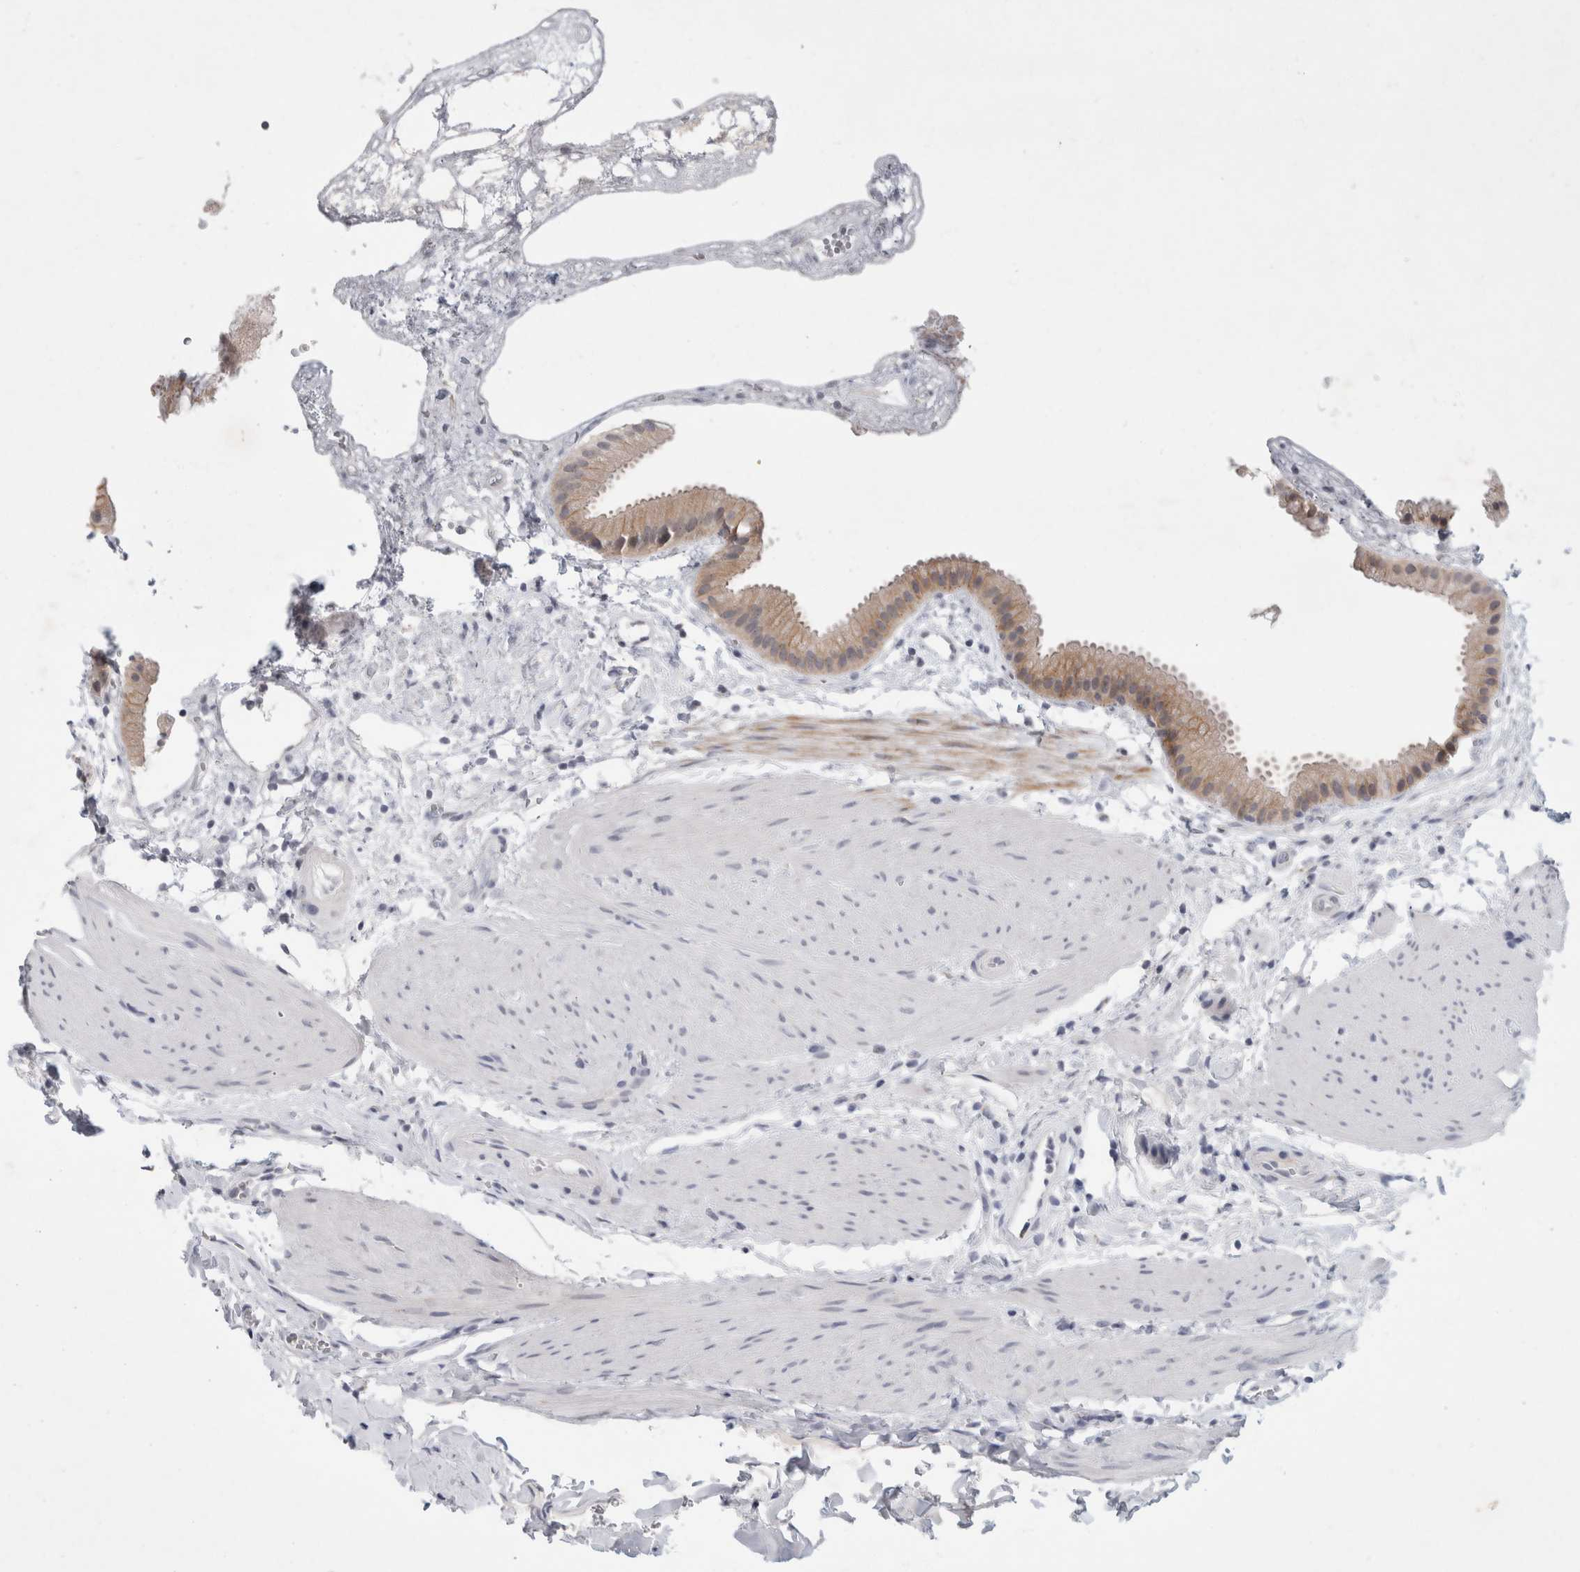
{"staining": {"intensity": "weak", "quantity": "25%-75%", "location": "cytoplasmic/membranous"}, "tissue": "gallbladder", "cell_type": "Glandular cells", "image_type": "normal", "snomed": [{"axis": "morphology", "description": "Normal tissue, NOS"}, {"axis": "topography", "description": "Gallbladder"}], "caption": "Brown immunohistochemical staining in benign human gallbladder reveals weak cytoplasmic/membranous positivity in about 25%-75% of glandular cells.", "gene": "NIPA1", "patient": {"sex": "female", "age": 64}}